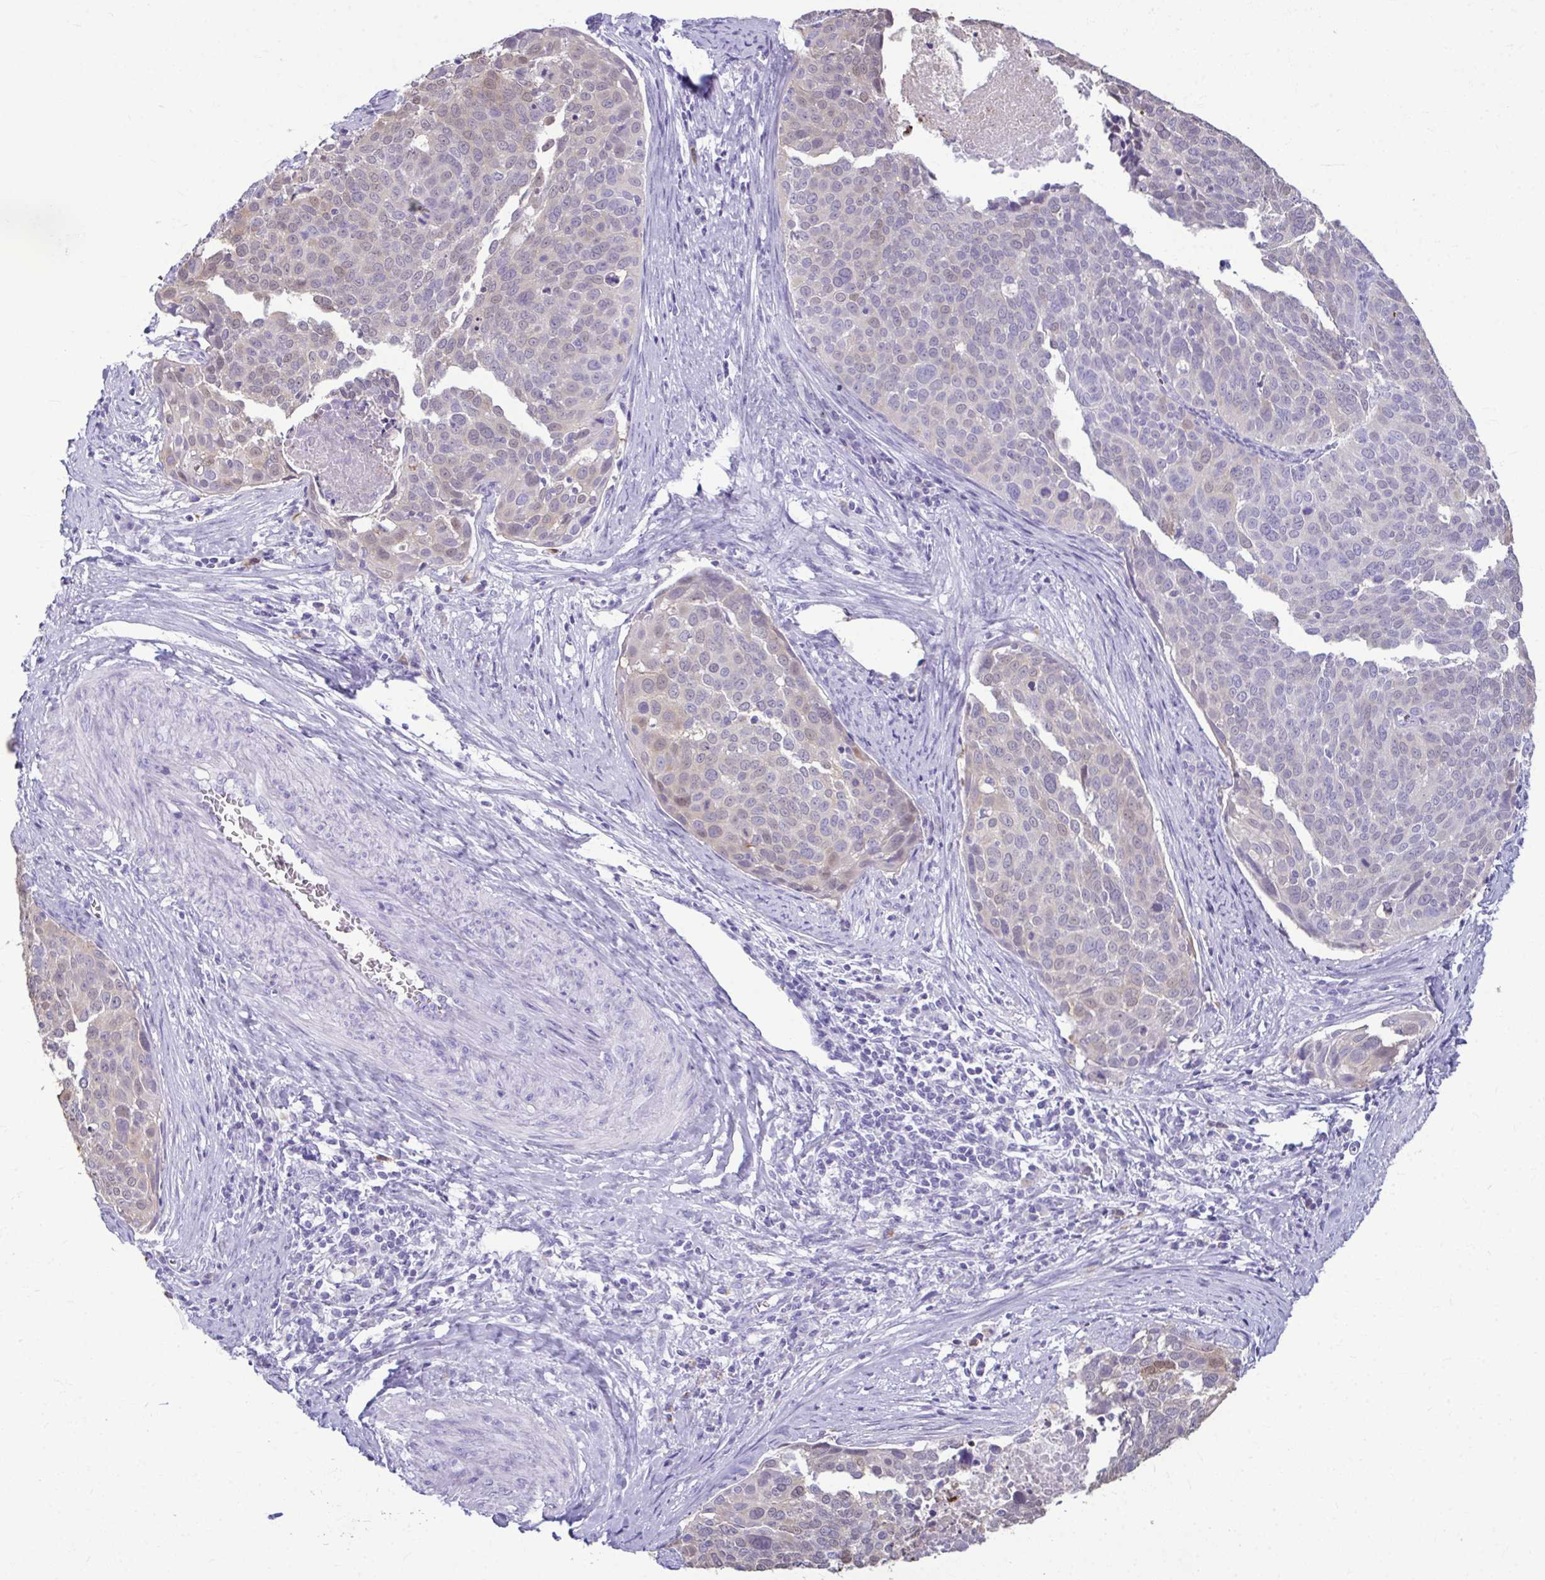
{"staining": {"intensity": "weak", "quantity": "<25%", "location": "cytoplasmic/membranous"}, "tissue": "cervical cancer", "cell_type": "Tumor cells", "image_type": "cancer", "snomed": [{"axis": "morphology", "description": "Squamous cell carcinoma, NOS"}, {"axis": "topography", "description": "Cervix"}], "caption": "Cervical cancer (squamous cell carcinoma) was stained to show a protein in brown. There is no significant positivity in tumor cells.", "gene": "SERPINI1", "patient": {"sex": "female", "age": 39}}